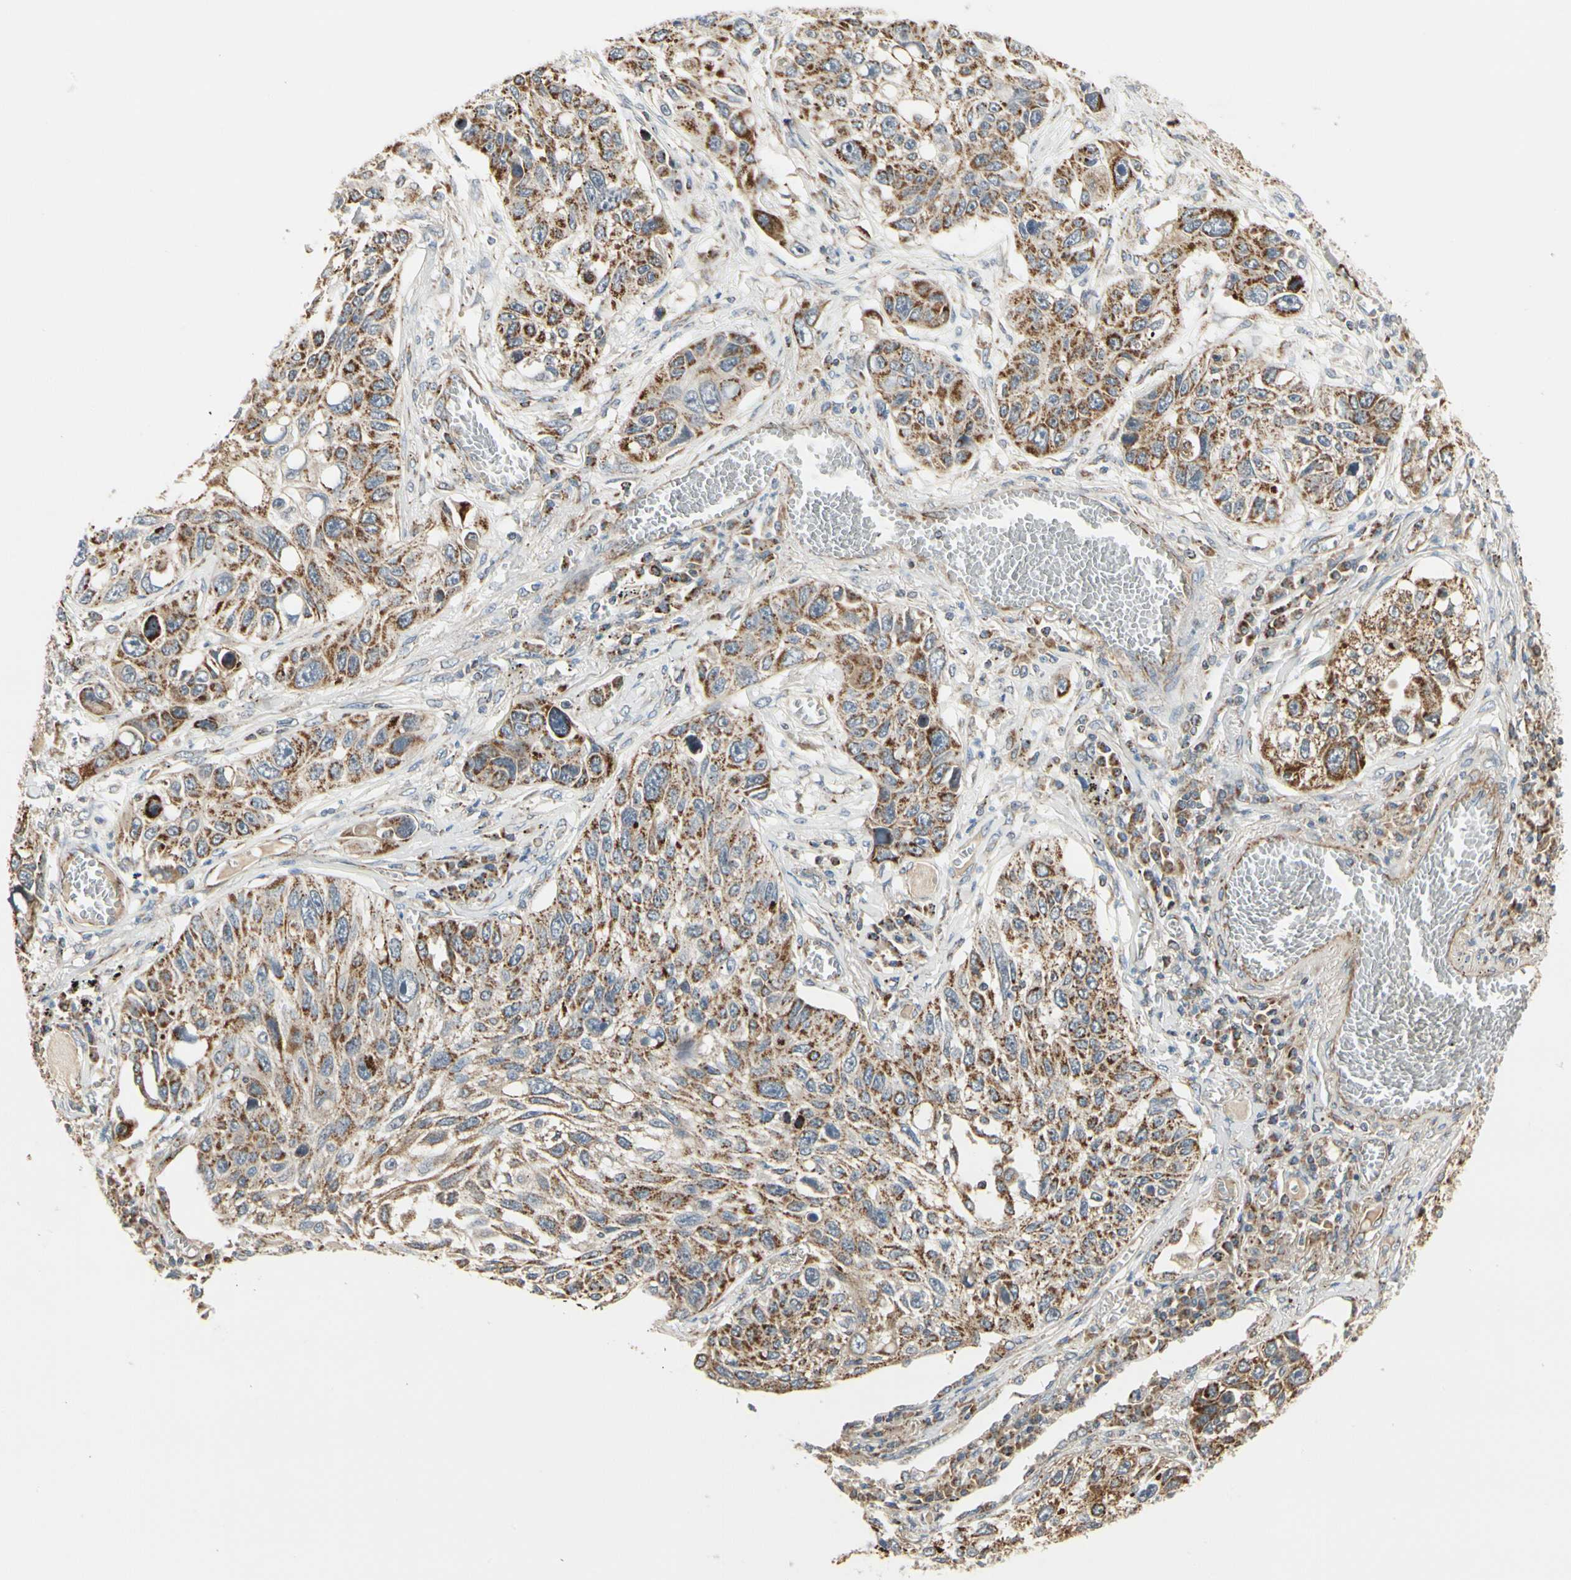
{"staining": {"intensity": "strong", "quantity": ">75%", "location": "cytoplasmic/membranous"}, "tissue": "lung cancer", "cell_type": "Tumor cells", "image_type": "cancer", "snomed": [{"axis": "morphology", "description": "Squamous cell carcinoma, NOS"}, {"axis": "topography", "description": "Lung"}], "caption": "IHC (DAB (3,3'-diaminobenzidine)) staining of squamous cell carcinoma (lung) shows strong cytoplasmic/membranous protein expression in approximately >75% of tumor cells. (brown staining indicates protein expression, while blue staining denotes nuclei).", "gene": "EPHB3", "patient": {"sex": "male", "age": 71}}